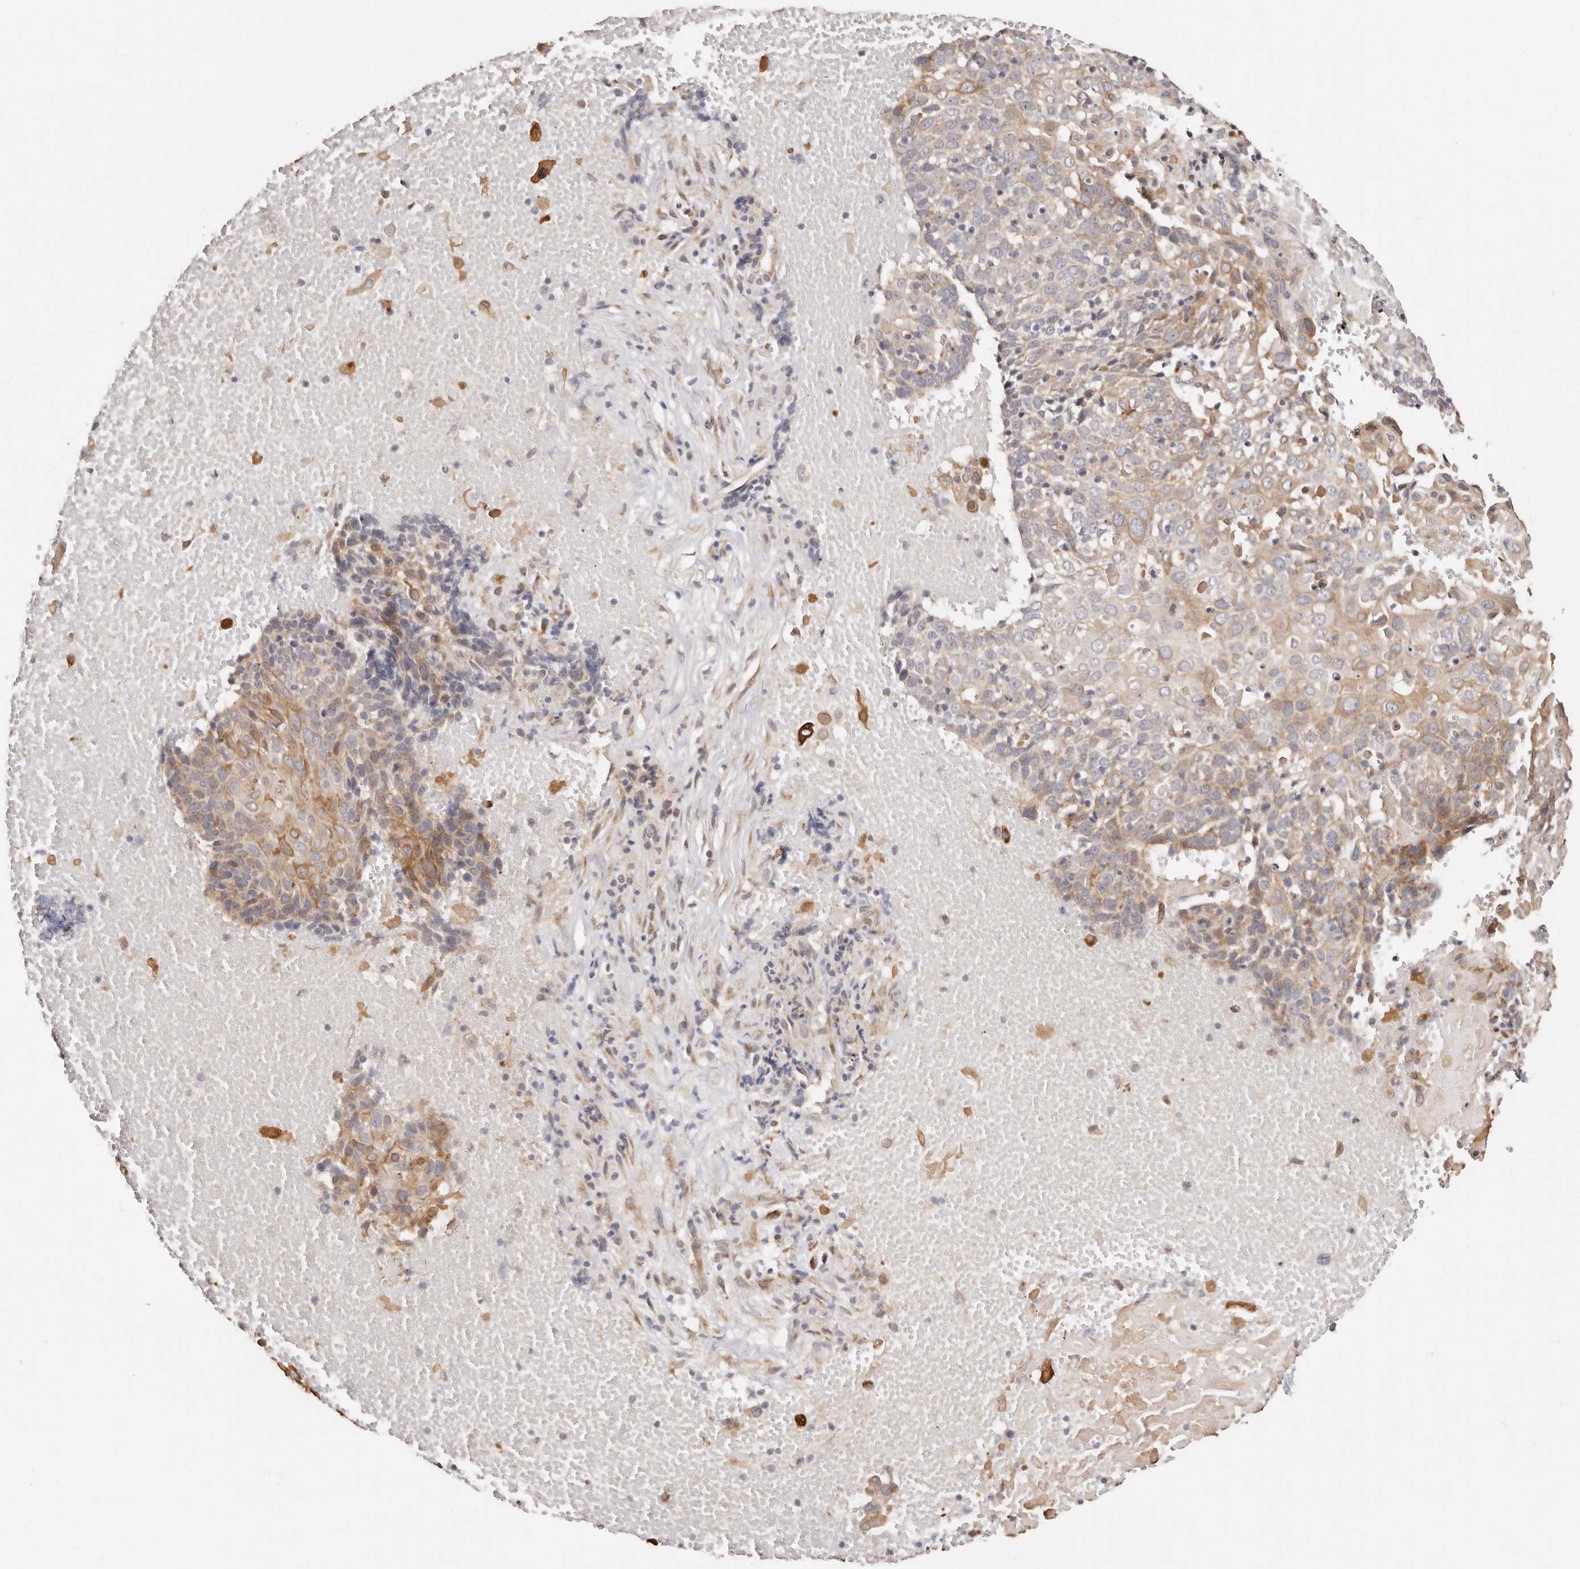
{"staining": {"intensity": "moderate", "quantity": "25%-75%", "location": "cytoplasmic/membranous"}, "tissue": "cervical cancer", "cell_type": "Tumor cells", "image_type": "cancer", "snomed": [{"axis": "morphology", "description": "Squamous cell carcinoma, NOS"}, {"axis": "topography", "description": "Cervix"}], "caption": "Tumor cells demonstrate medium levels of moderate cytoplasmic/membranous expression in about 25%-75% of cells in squamous cell carcinoma (cervical). The protein of interest is shown in brown color, while the nuclei are stained blue.", "gene": "BCL2L15", "patient": {"sex": "female", "age": 74}}